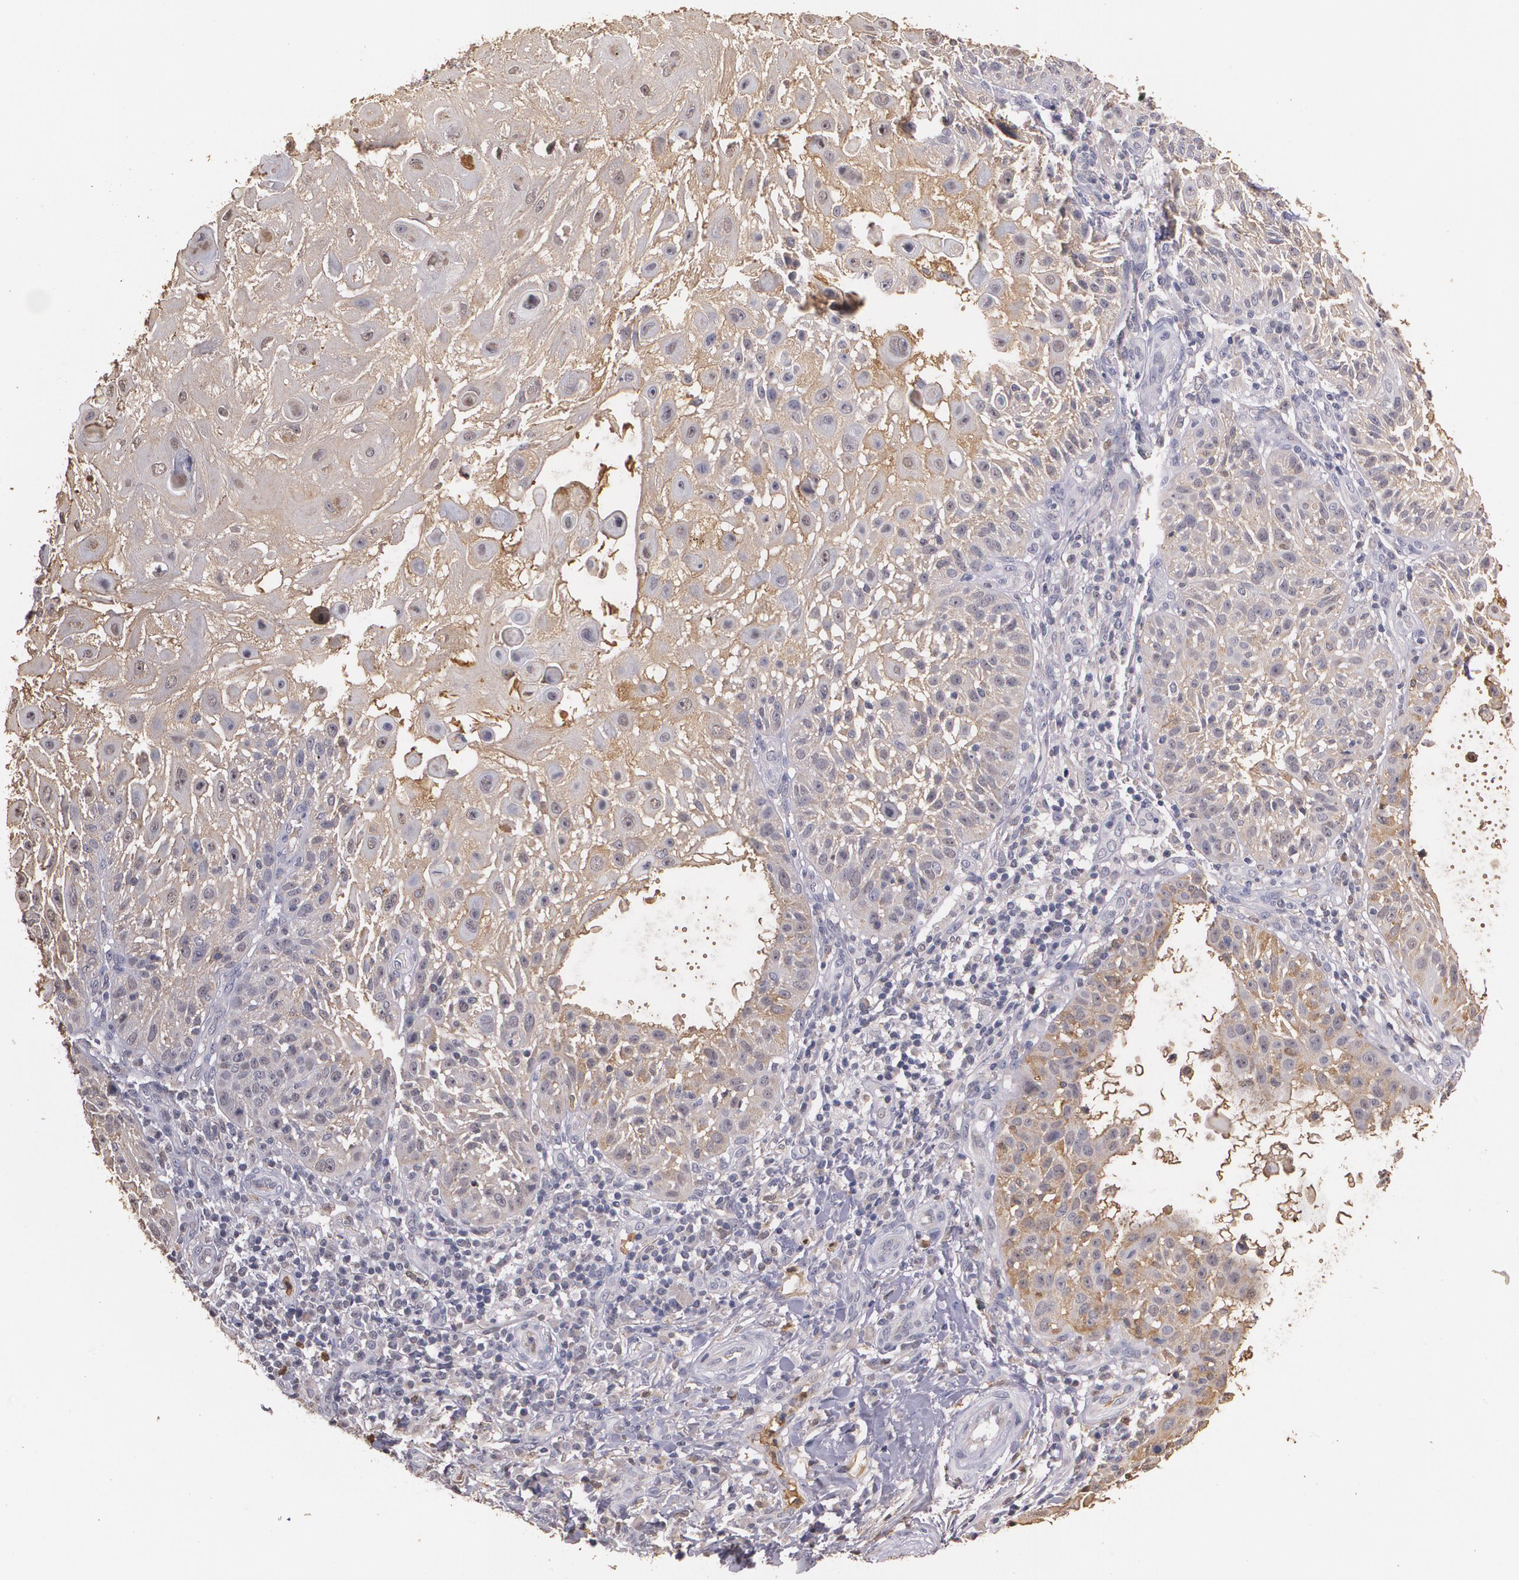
{"staining": {"intensity": "moderate", "quantity": "25%-75%", "location": "cytoplasmic/membranous"}, "tissue": "skin cancer", "cell_type": "Tumor cells", "image_type": "cancer", "snomed": [{"axis": "morphology", "description": "Squamous cell carcinoma, NOS"}, {"axis": "topography", "description": "Skin"}], "caption": "This histopathology image exhibits immunohistochemistry staining of human skin squamous cell carcinoma, with medium moderate cytoplasmic/membranous expression in about 25%-75% of tumor cells.", "gene": "PTS", "patient": {"sex": "female", "age": 89}}